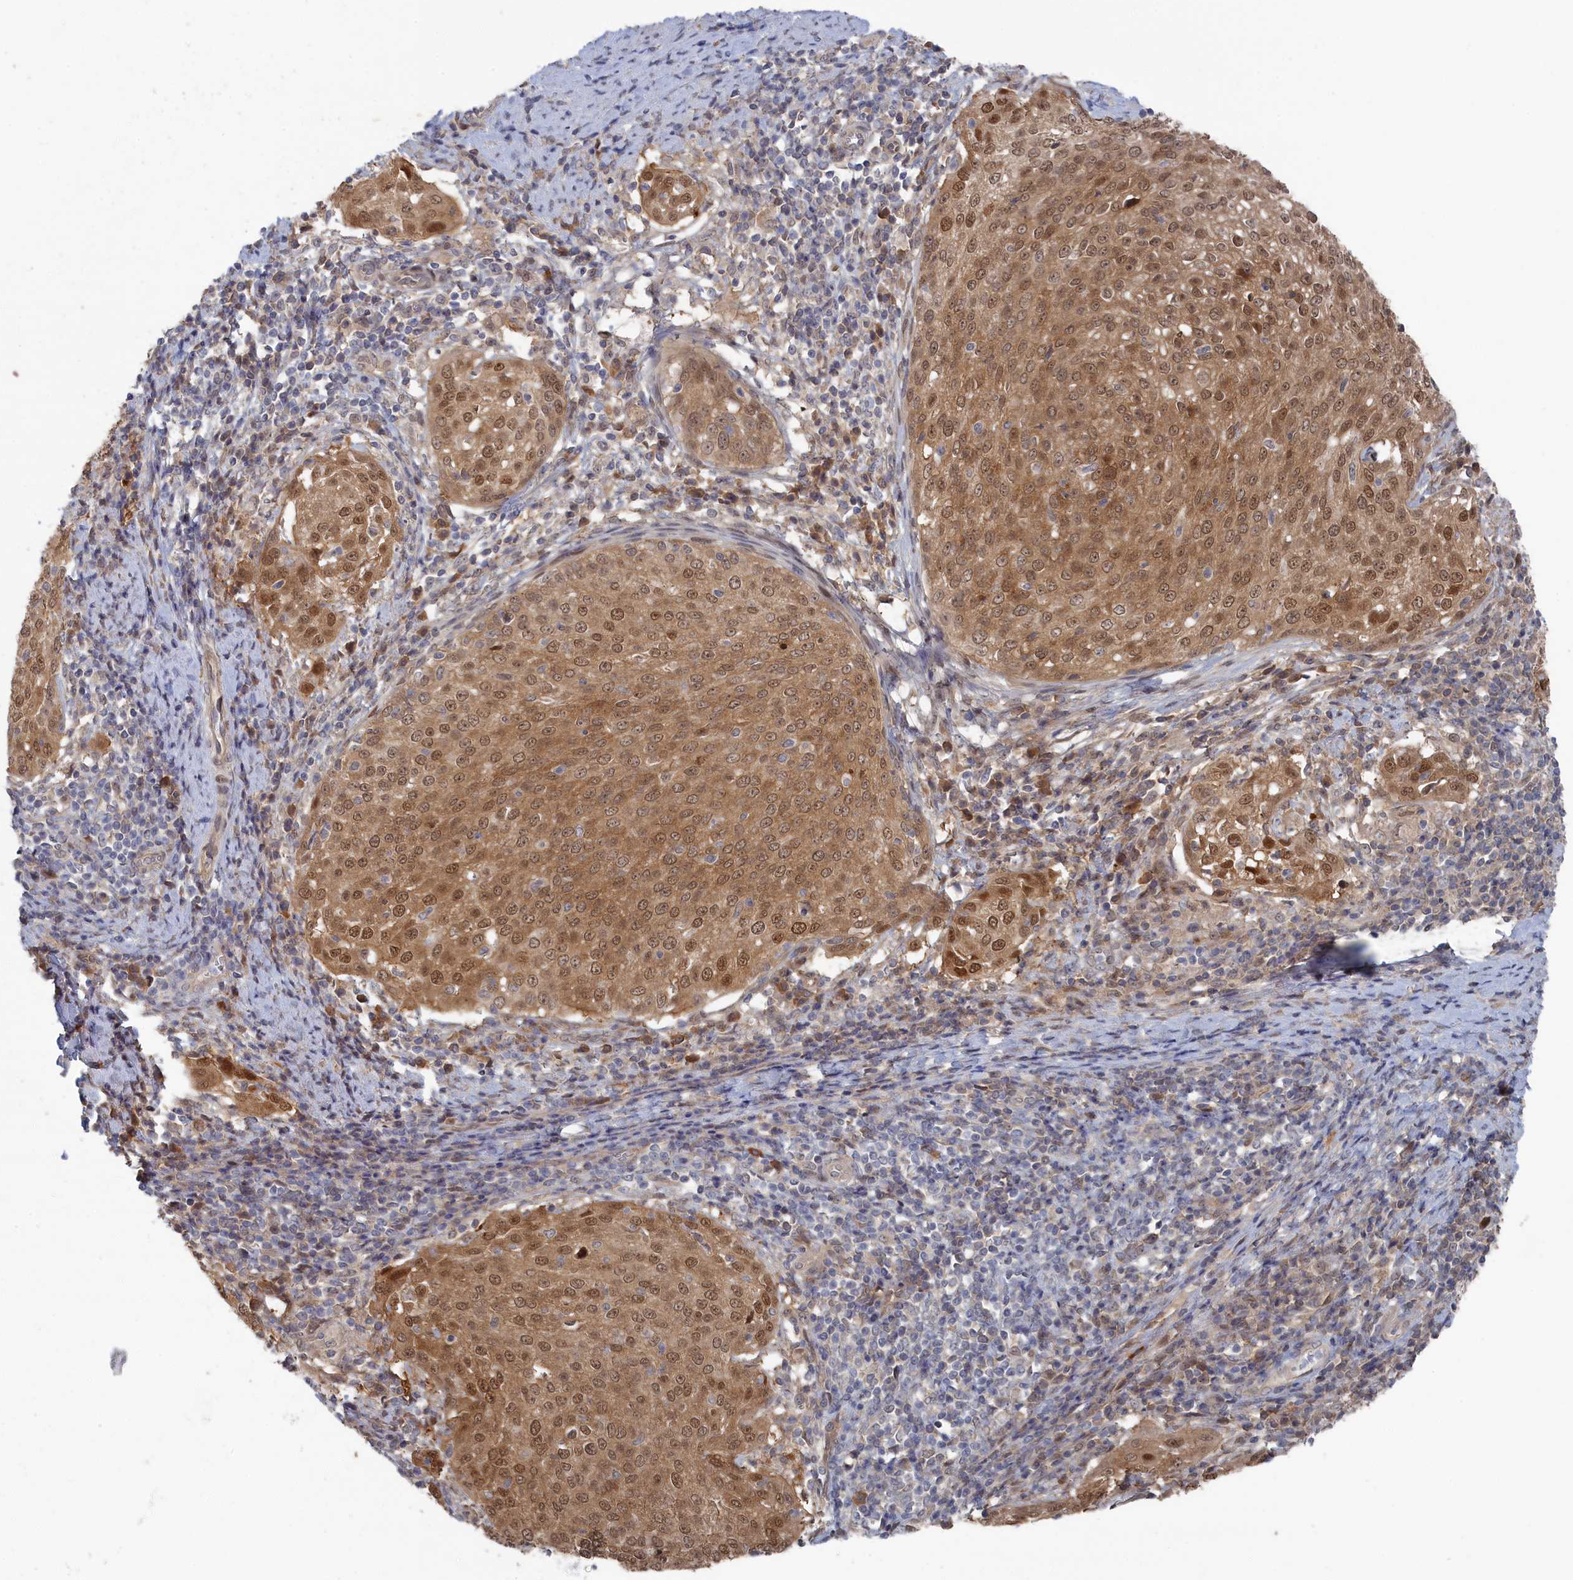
{"staining": {"intensity": "moderate", "quantity": ">75%", "location": "cytoplasmic/membranous,nuclear"}, "tissue": "cervical cancer", "cell_type": "Tumor cells", "image_type": "cancer", "snomed": [{"axis": "morphology", "description": "Squamous cell carcinoma, NOS"}, {"axis": "topography", "description": "Cervix"}], "caption": "Immunohistochemistry (IHC) image of neoplastic tissue: human cervical cancer (squamous cell carcinoma) stained using IHC exhibits medium levels of moderate protein expression localized specifically in the cytoplasmic/membranous and nuclear of tumor cells, appearing as a cytoplasmic/membranous and nuclear brown color.", "gene": "IRGQ", "patient": {"sex": "female", "age": 57}}